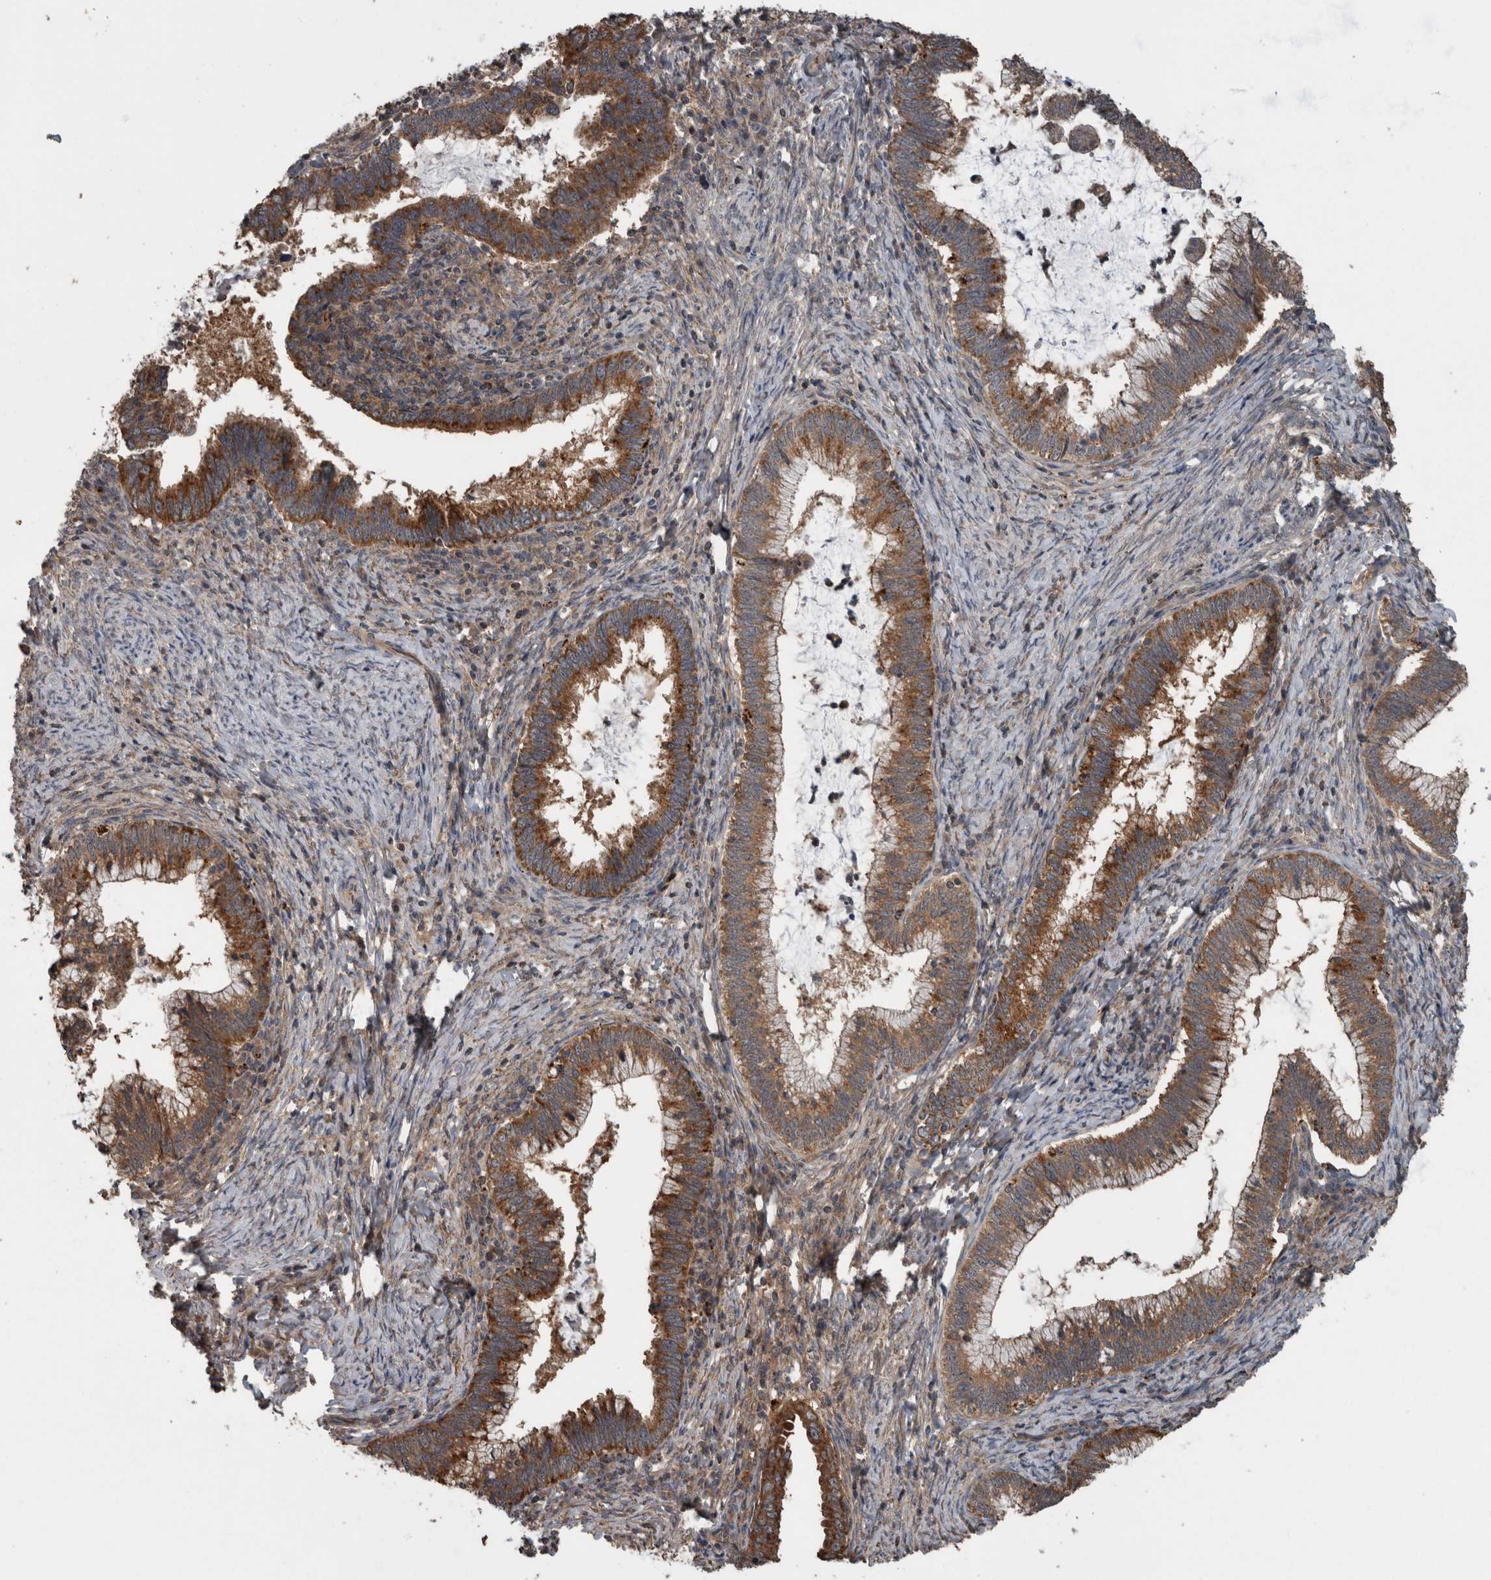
{"staining": {"intensity": "strong", "quantity": ">75%", "location": "cytoplasmic/membranous"}, "tissue": "cervical cancer", "cell_type": "Tumor cells", "image_type": "cancer", "snomed": [{"axis": "morphology", "description": "Adenocarcinoma, NOS"}, {"axis": "topography", "description": "Cervix"}], "caption": "A brown stain labels strong cytoplasmic/membranous expression of a protein in adenocarcinoma (cervical) tumor cells. The protein is shown in brown color, while the nuclei are stained blue.", "gene": "RIOK3", "patient": {"sex": "female", "age": 36}}